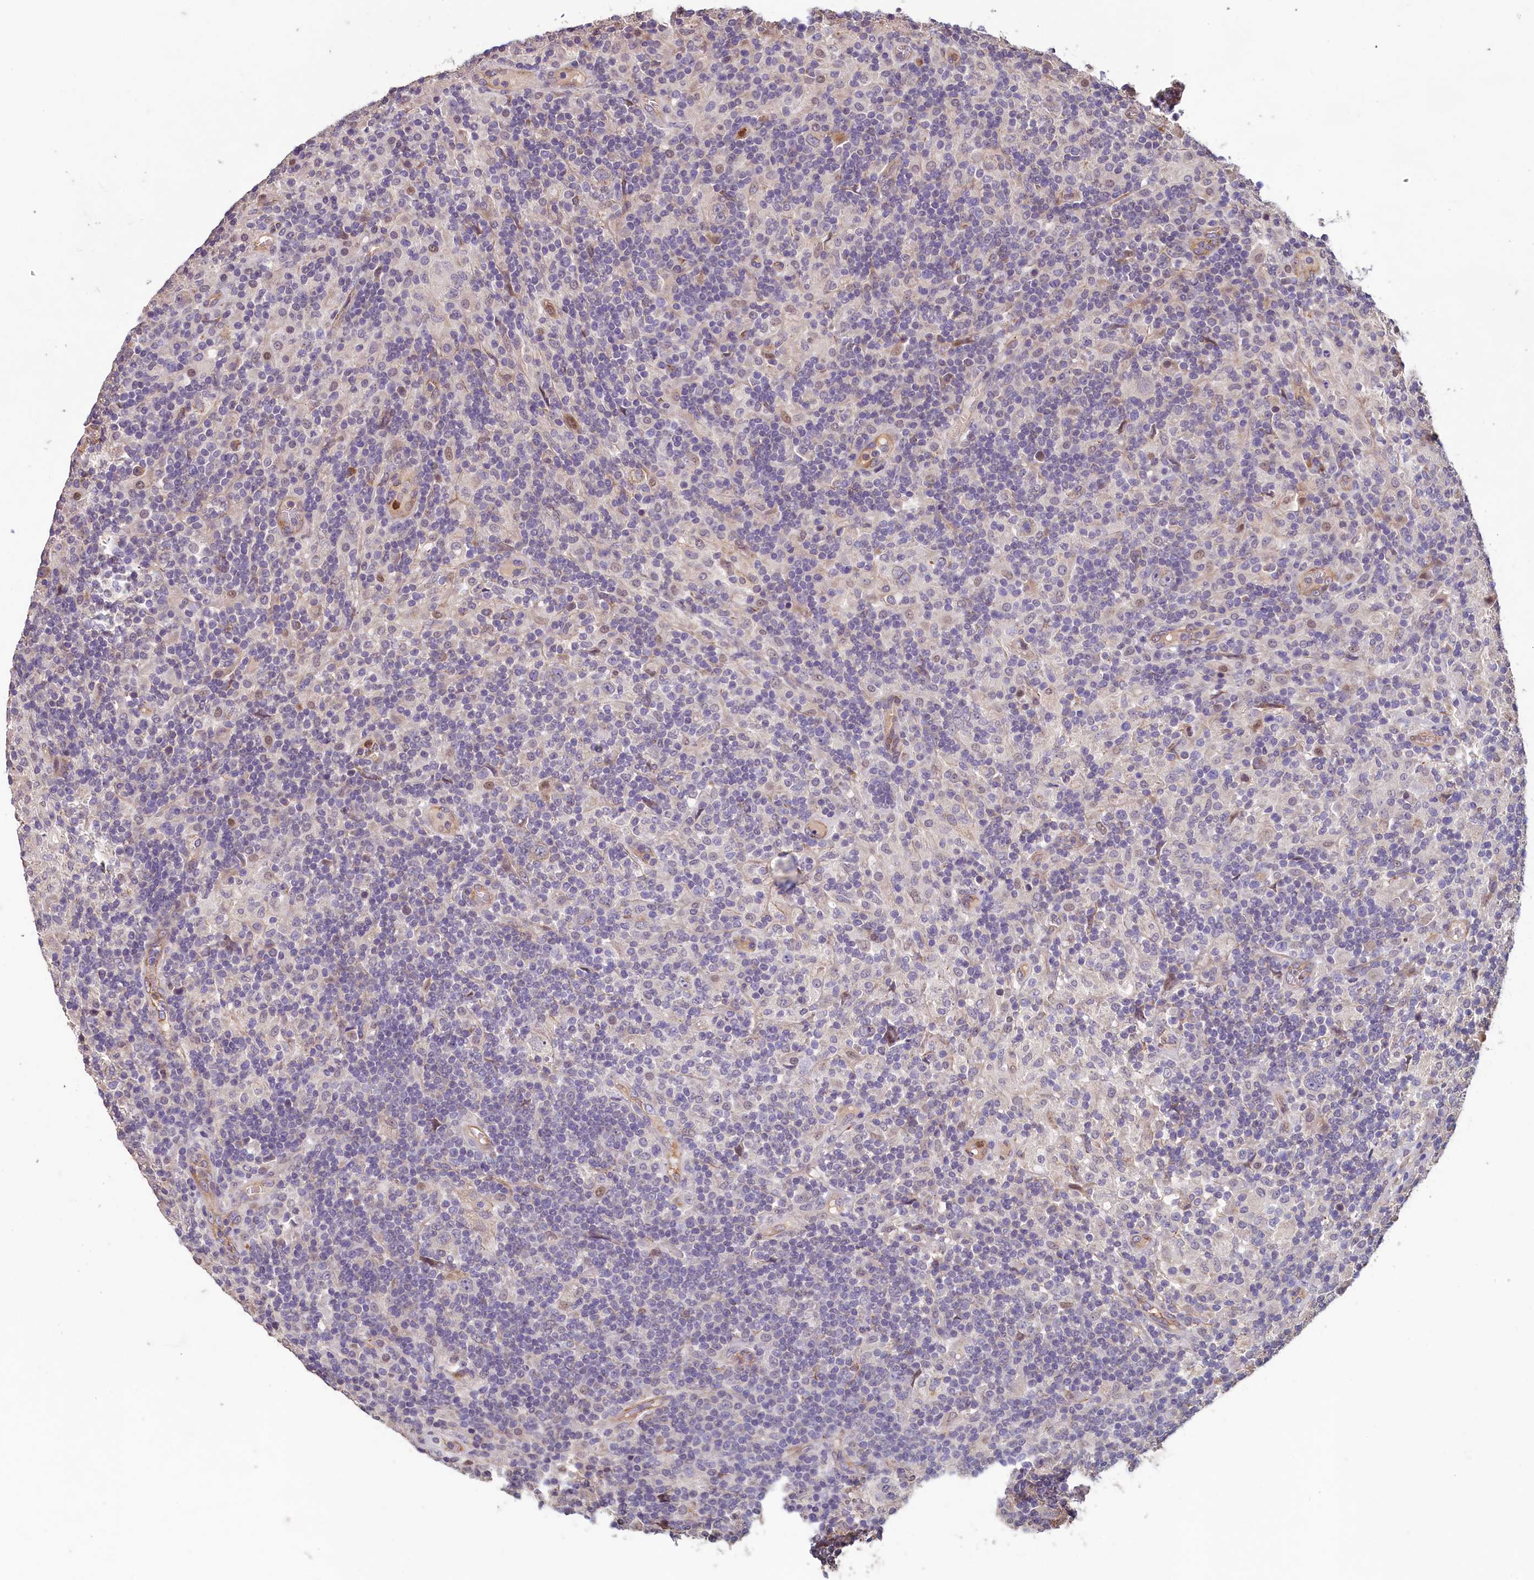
{"staining": {"intensity": "weak", "quantity": "<25%", "location": "cytoplasmic/membranous"}, "tissue": "lymphoma", "cell_type": "Tumor cells", "image_type": "cancer", "snomed": [{"axis": "morphology", "description": "Hodgkin's disease, NOS"}, {"axis": "topography", "description": "Lymph node"}], "caption": "Immunohistochemistry of Hodgkin's disease displays no staining in tumor cells.", "gene": "ACSBG1", "patient": {"sex": "male", "age": 70}}